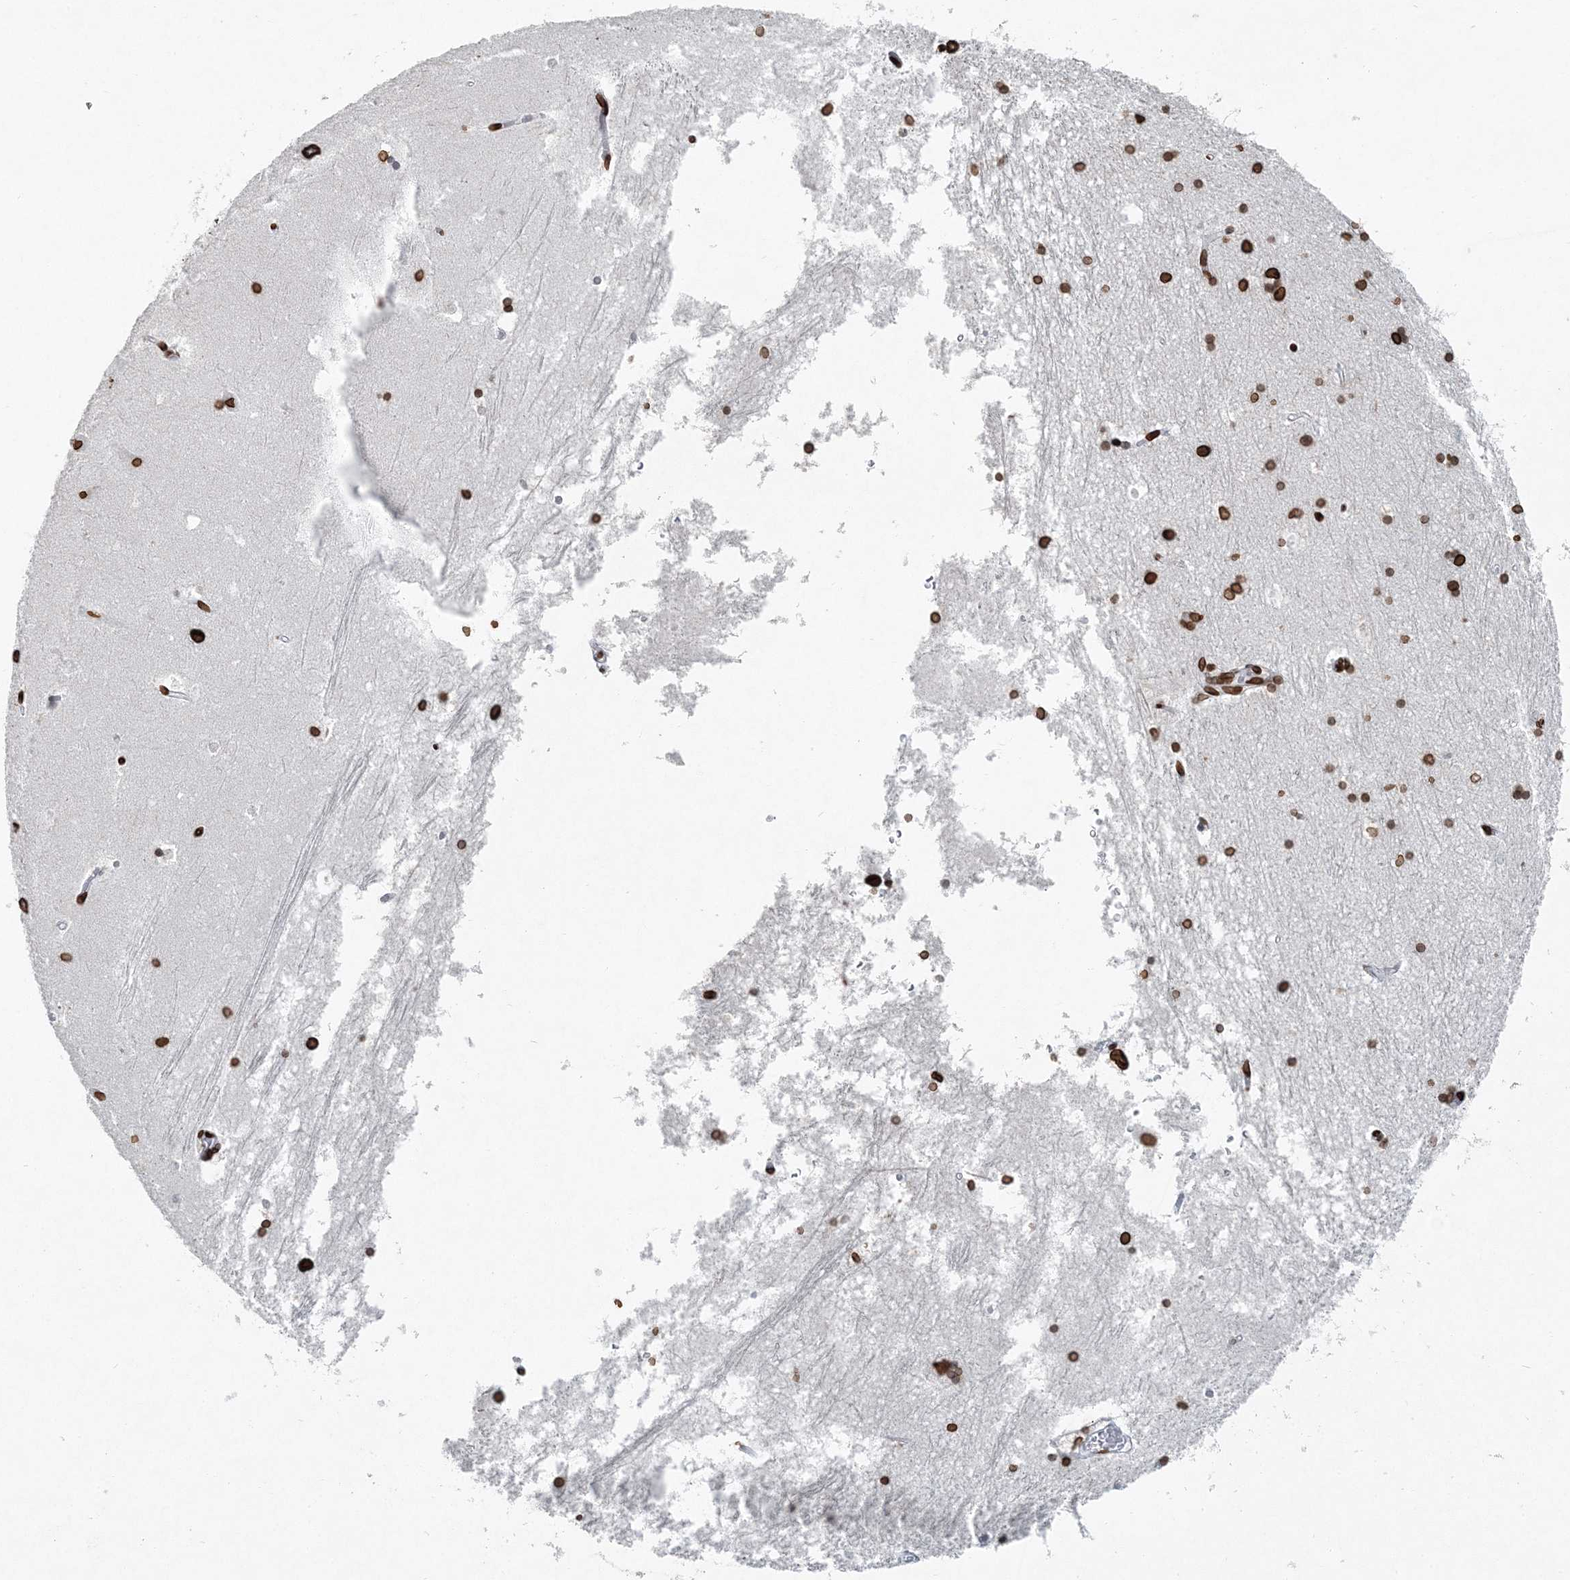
{"staining": {"intensity": "moderate", "quantity": ">75%", "location": "cytoplasmic/membranous,nuclear"}, "tissue": "hippocampus", "cell_type": "Glial cells", "image_type": "normal", "snomed": [{"axis": "morphology", "description": "Normal tissue, NOS"}, {"axis": "topography", "description": "Hippocampus"}], "caption": "About >75% of glial cells in benign human hippocampus demonstrate moderate cytoplasmic/membranous,nuclear protein staining as visualized by brown immunohistochemical staining.", "gene": "GJD4", "patient": {"sex": "male", "age": 45}}